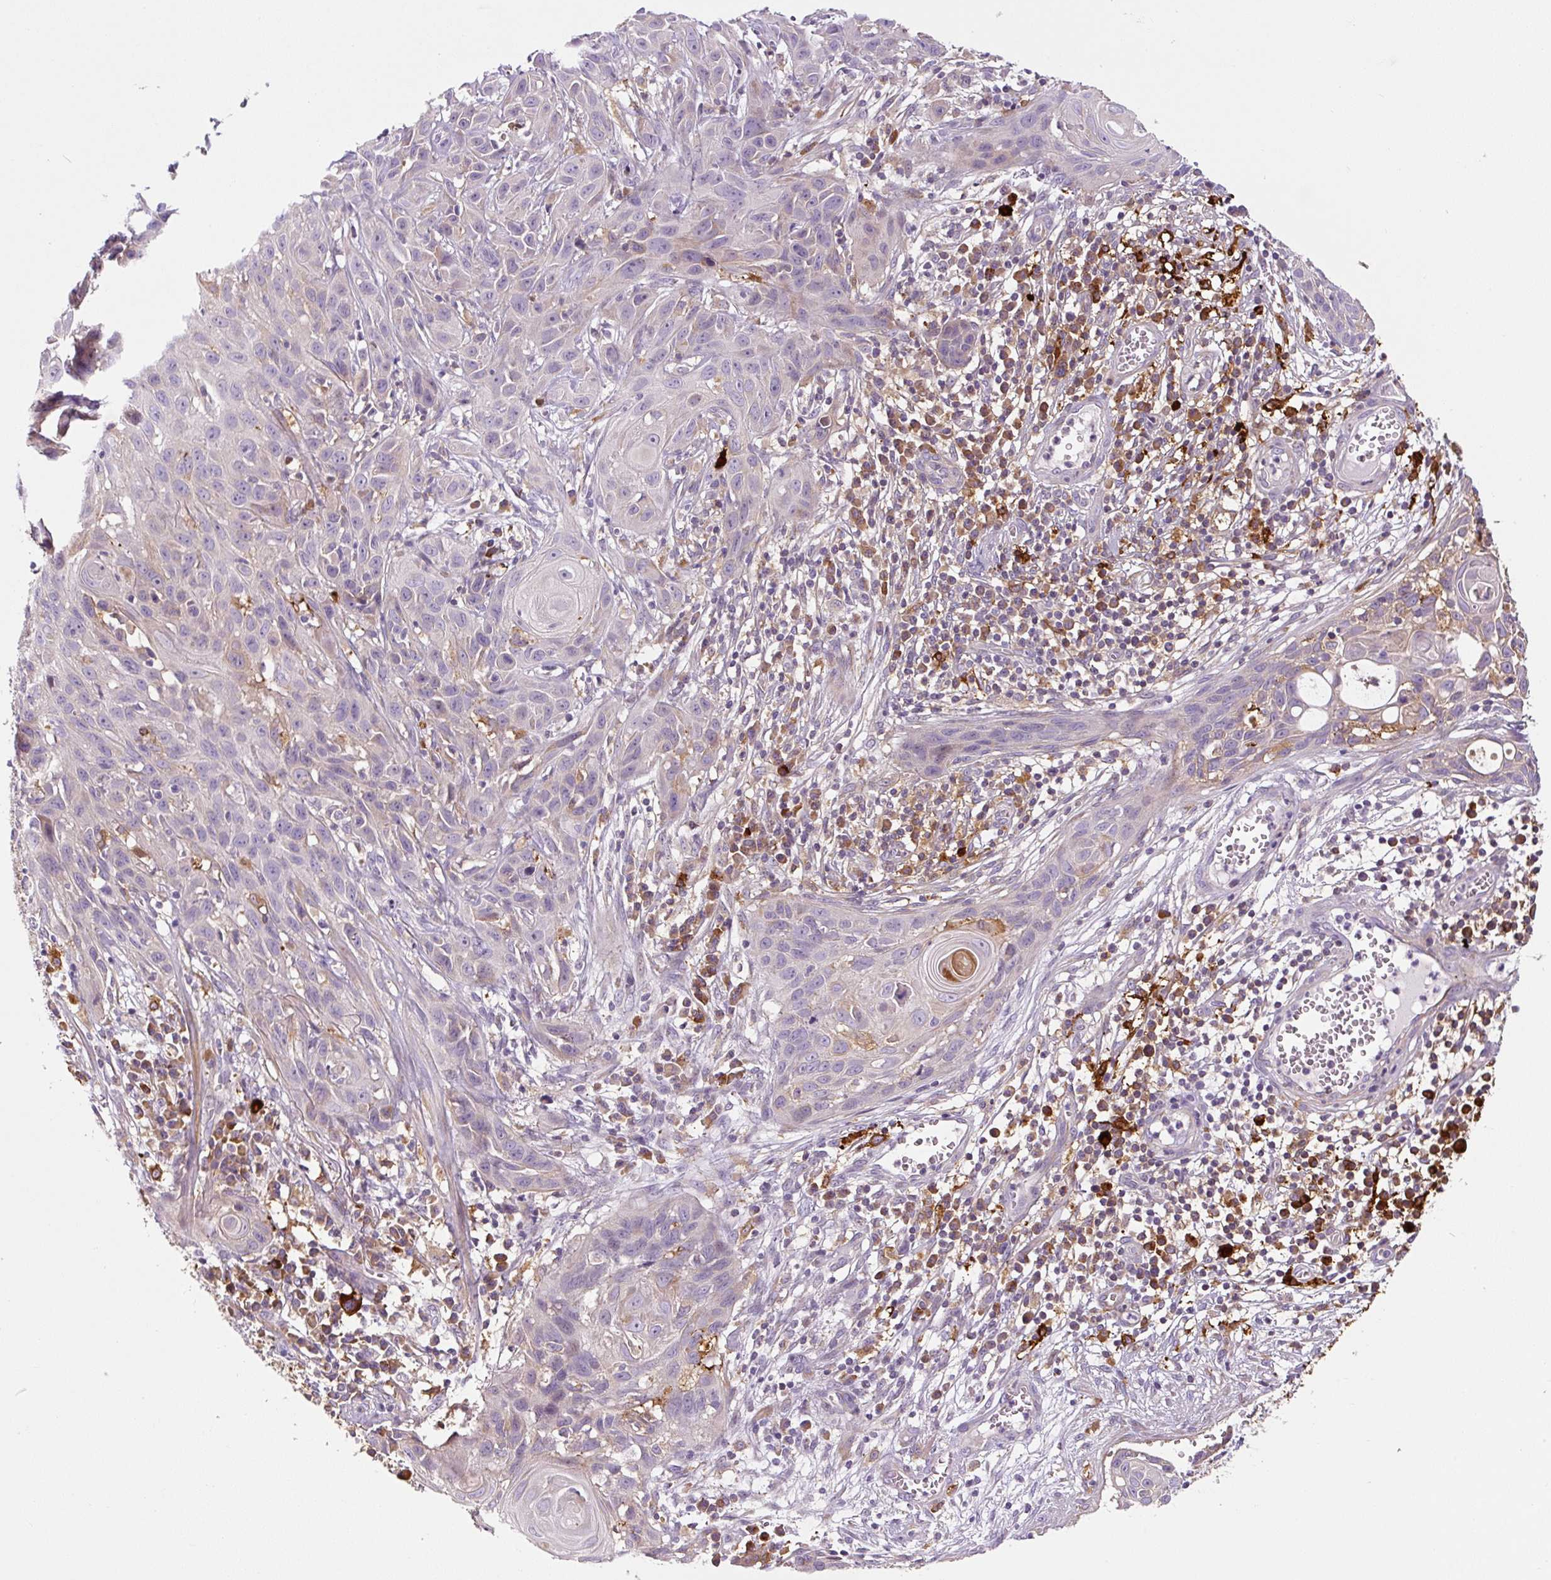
{"staining": {"intensity": "weak", "quantity": "<25%", "location": "cytoplasmic/membranous"}, "tissue": "skin cancer", "cell_type": "Tumor cells", "image_type": "cancer", "snomed": [{"axis": "morphology", "description": "Squamous cell carcinoma, NOS"}, {"axis": "topography", "description": "Skin"}, {"axis": "topography", "description": "Vulva"}], "caption": "A micrograph of skin cancer stained for a protein exhibits no brown staining in tumor cells. (DAB (3,3'-diaminobenzidine) IHC visualized using brightfield microscopy, high magnification).", "gene": "FUT10", "patient": {"sex": "female", "age": 83}}